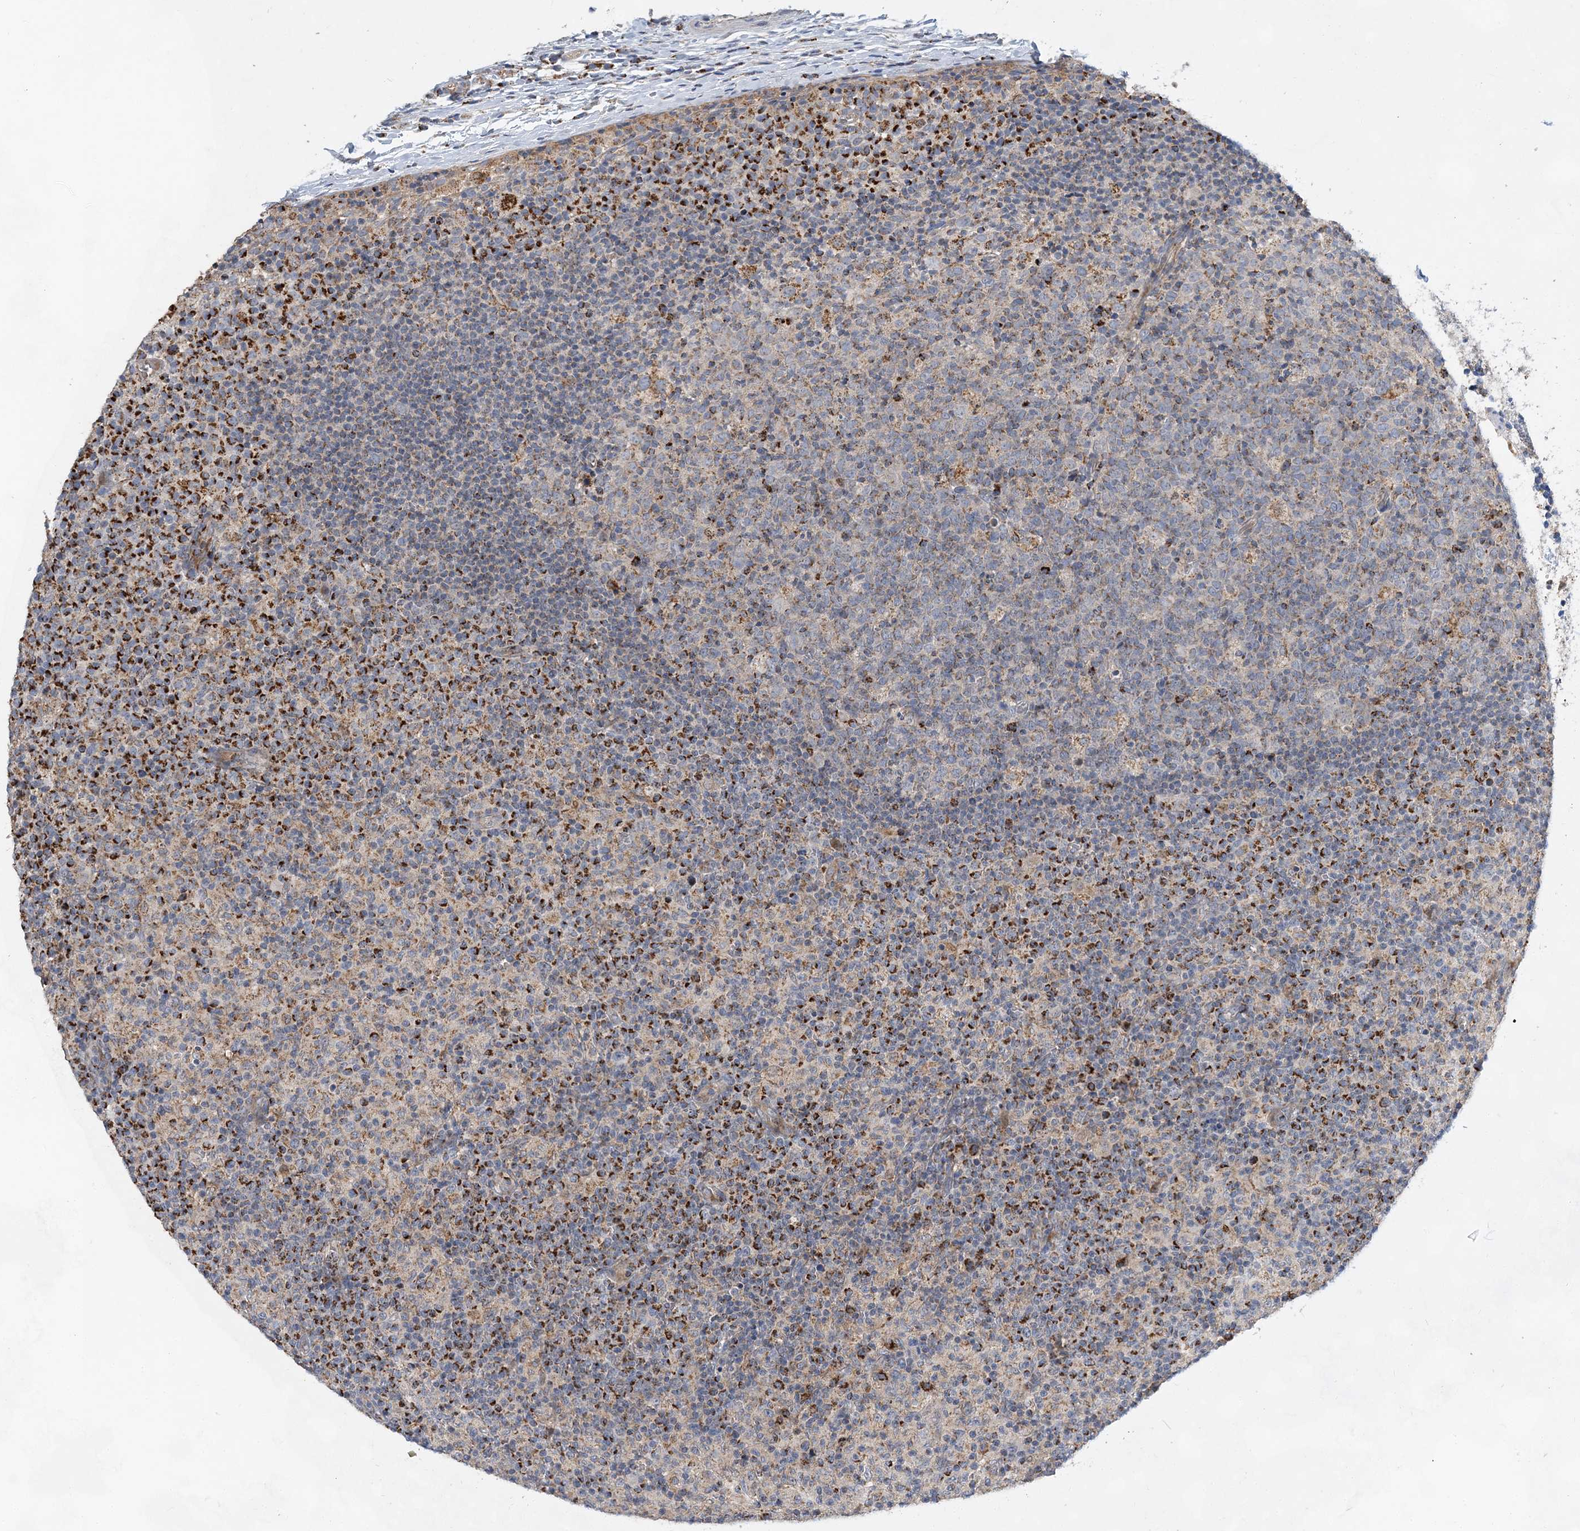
{"staining": {"intensity": "moderate", "quantity": "<25%", "location": "cytoplasmic/membranous"}, "tissue": "lymph node", "cell_type": "Germinal center cells", "image_type": "normal", "snomed": [{"axis": "morphology", "description": "Normal tissue, NOS"}, {"axis": "morphology", "description": "Inflammation, NOS"}, {"axis": "topography", "description": "Lymph node"}], "caption": "Immunohistochemistry (IHC) histopathology image of normal lymph node stained for a protein (brown), which demonstrates low levels of moderate cytoplasmic/membranous staining in about <25% of germinal center cells.", "gene": "TRAPPC13", "patient": {"sex": "male", "age": 55}}